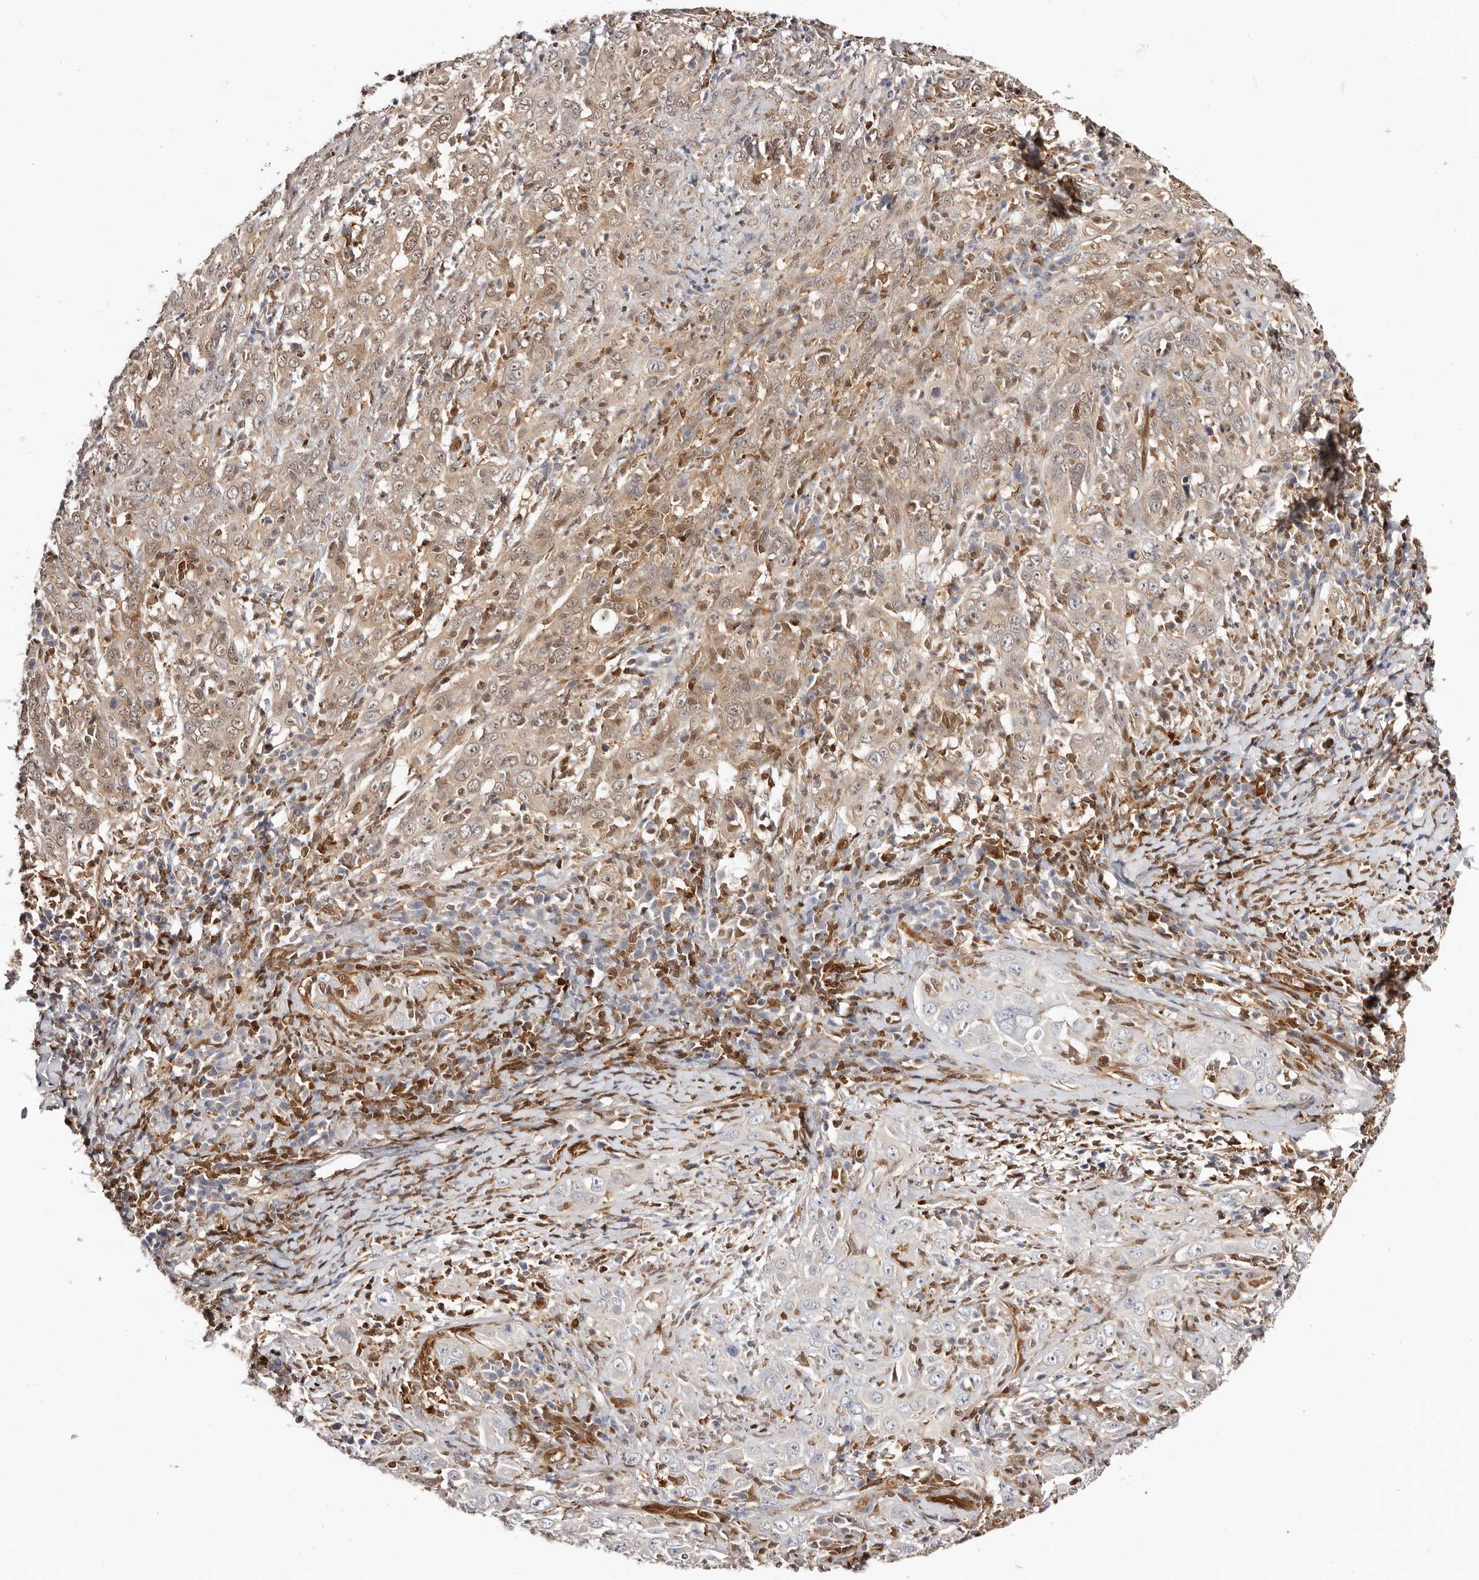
{"staining": {"intensity": "weak", "quantity": ">75%", "location": "cytoplasmic/membranous,nuclear"}, "tissue": "cervical cancer", "cell_type": "Tumor cells", "image_type": "cancer", "snomed": [{"axis": "morphology", "description": "Squamous cell carcinoma, NOS"}, {"axis": "topography", "description": "Cervix"}], "caption": "Brown immunohistochemical staining in cervical cancer (squamous cell carcinoma) exhibits weak cytoplasmic/membranous and nuclear staining in about >75% of tumor cells. Using DAB (brown) and hematoxylin (blue) stains, captured at high magnification using brightfield microscopy.", "gene": "STAT5A", "patient": {"sex": "female", "age": 46}}